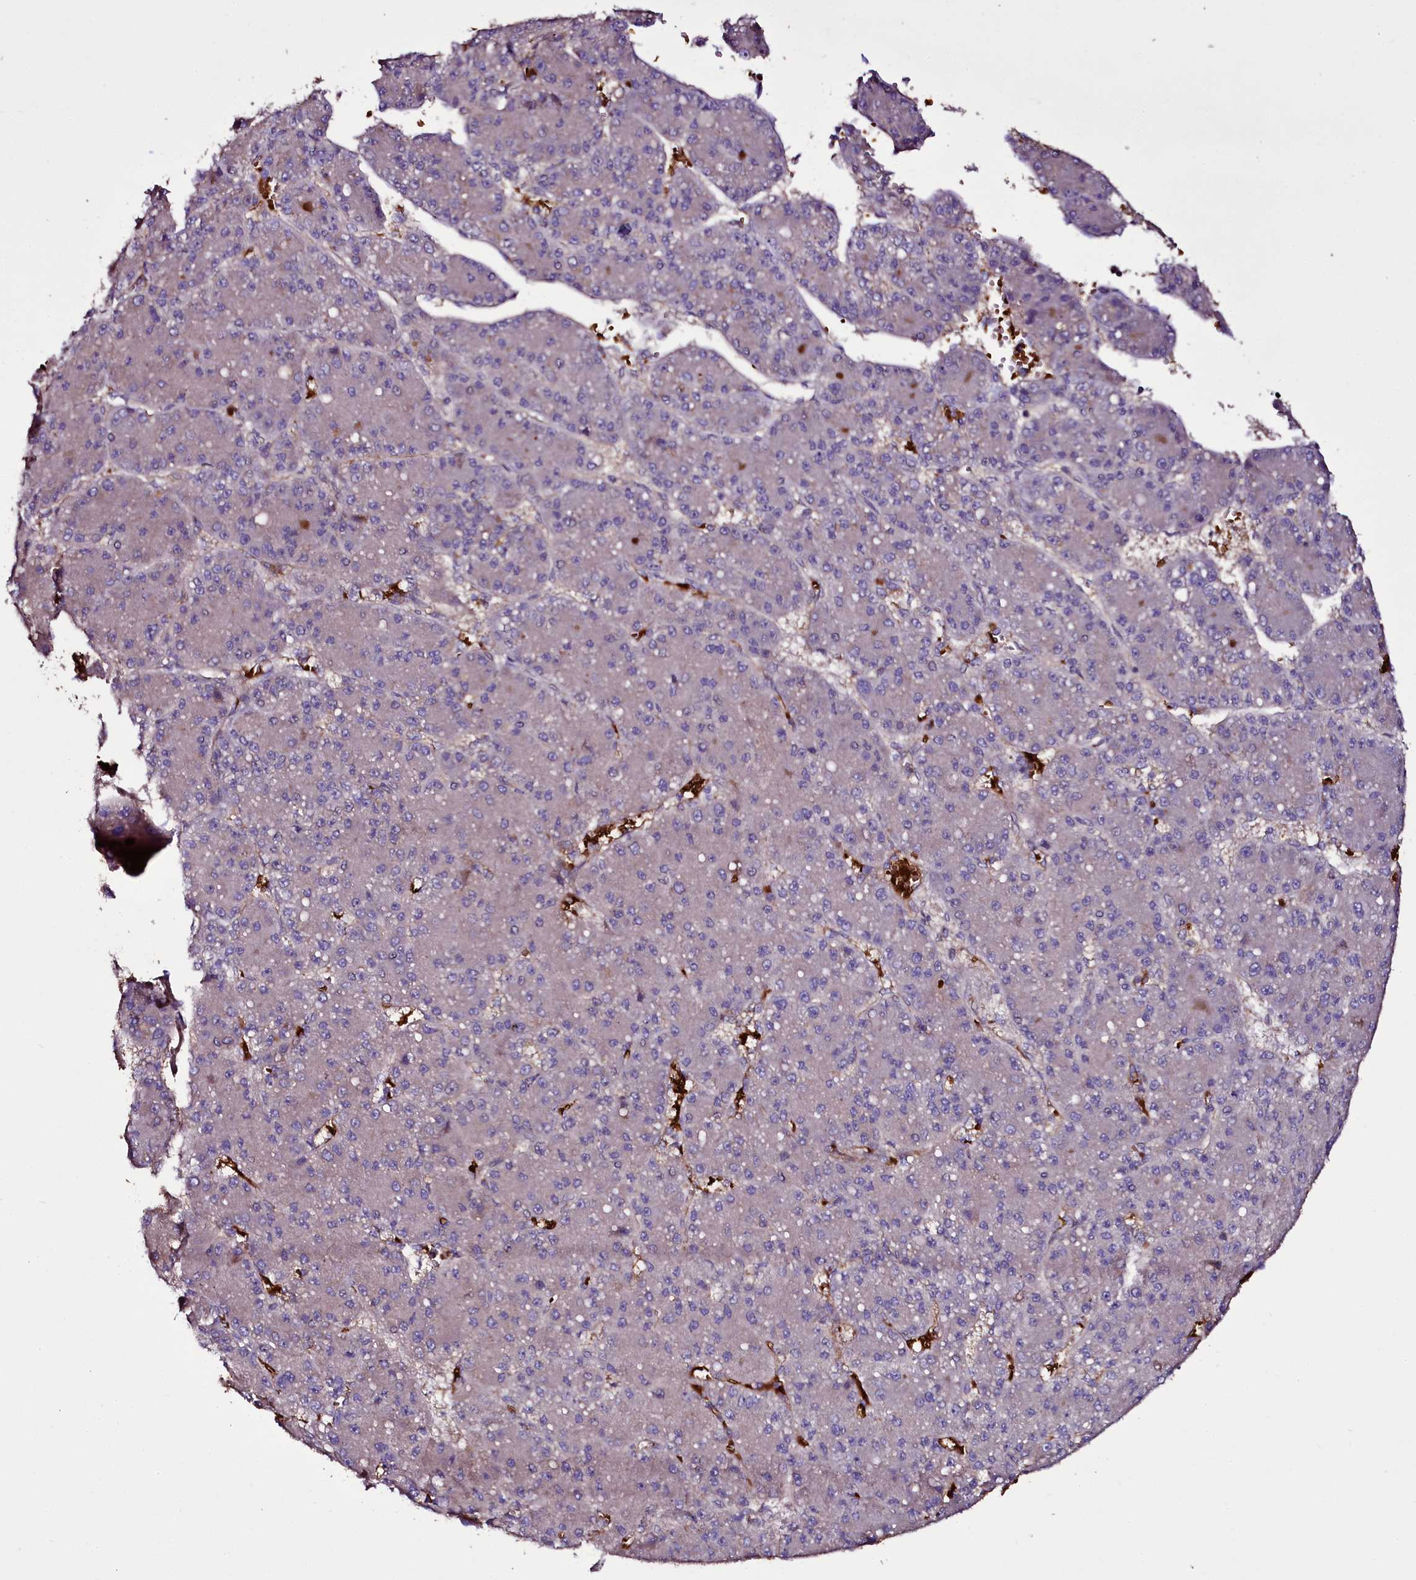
{"staining": {"intensity": "negative", "quantity": "none", "location": "none"}, "tissue": "liver cancer", "cell_type": "Tumor cells", "image_type": "cancer", "snomed": [{"axis": "morphology", "description": "Carcinoma, Hepatocellular, NOS"}, {"axis": "topography", "description": "Liver"}], "caption": "An immunohistochemistry (IHC) image of liver hepatocellular carcinoma is shown. There is no staining in tumor cells of liver hepatocellular carcinoma.", "gene": "MEX3C", "patient": {"sex": "male", "age": 67}}